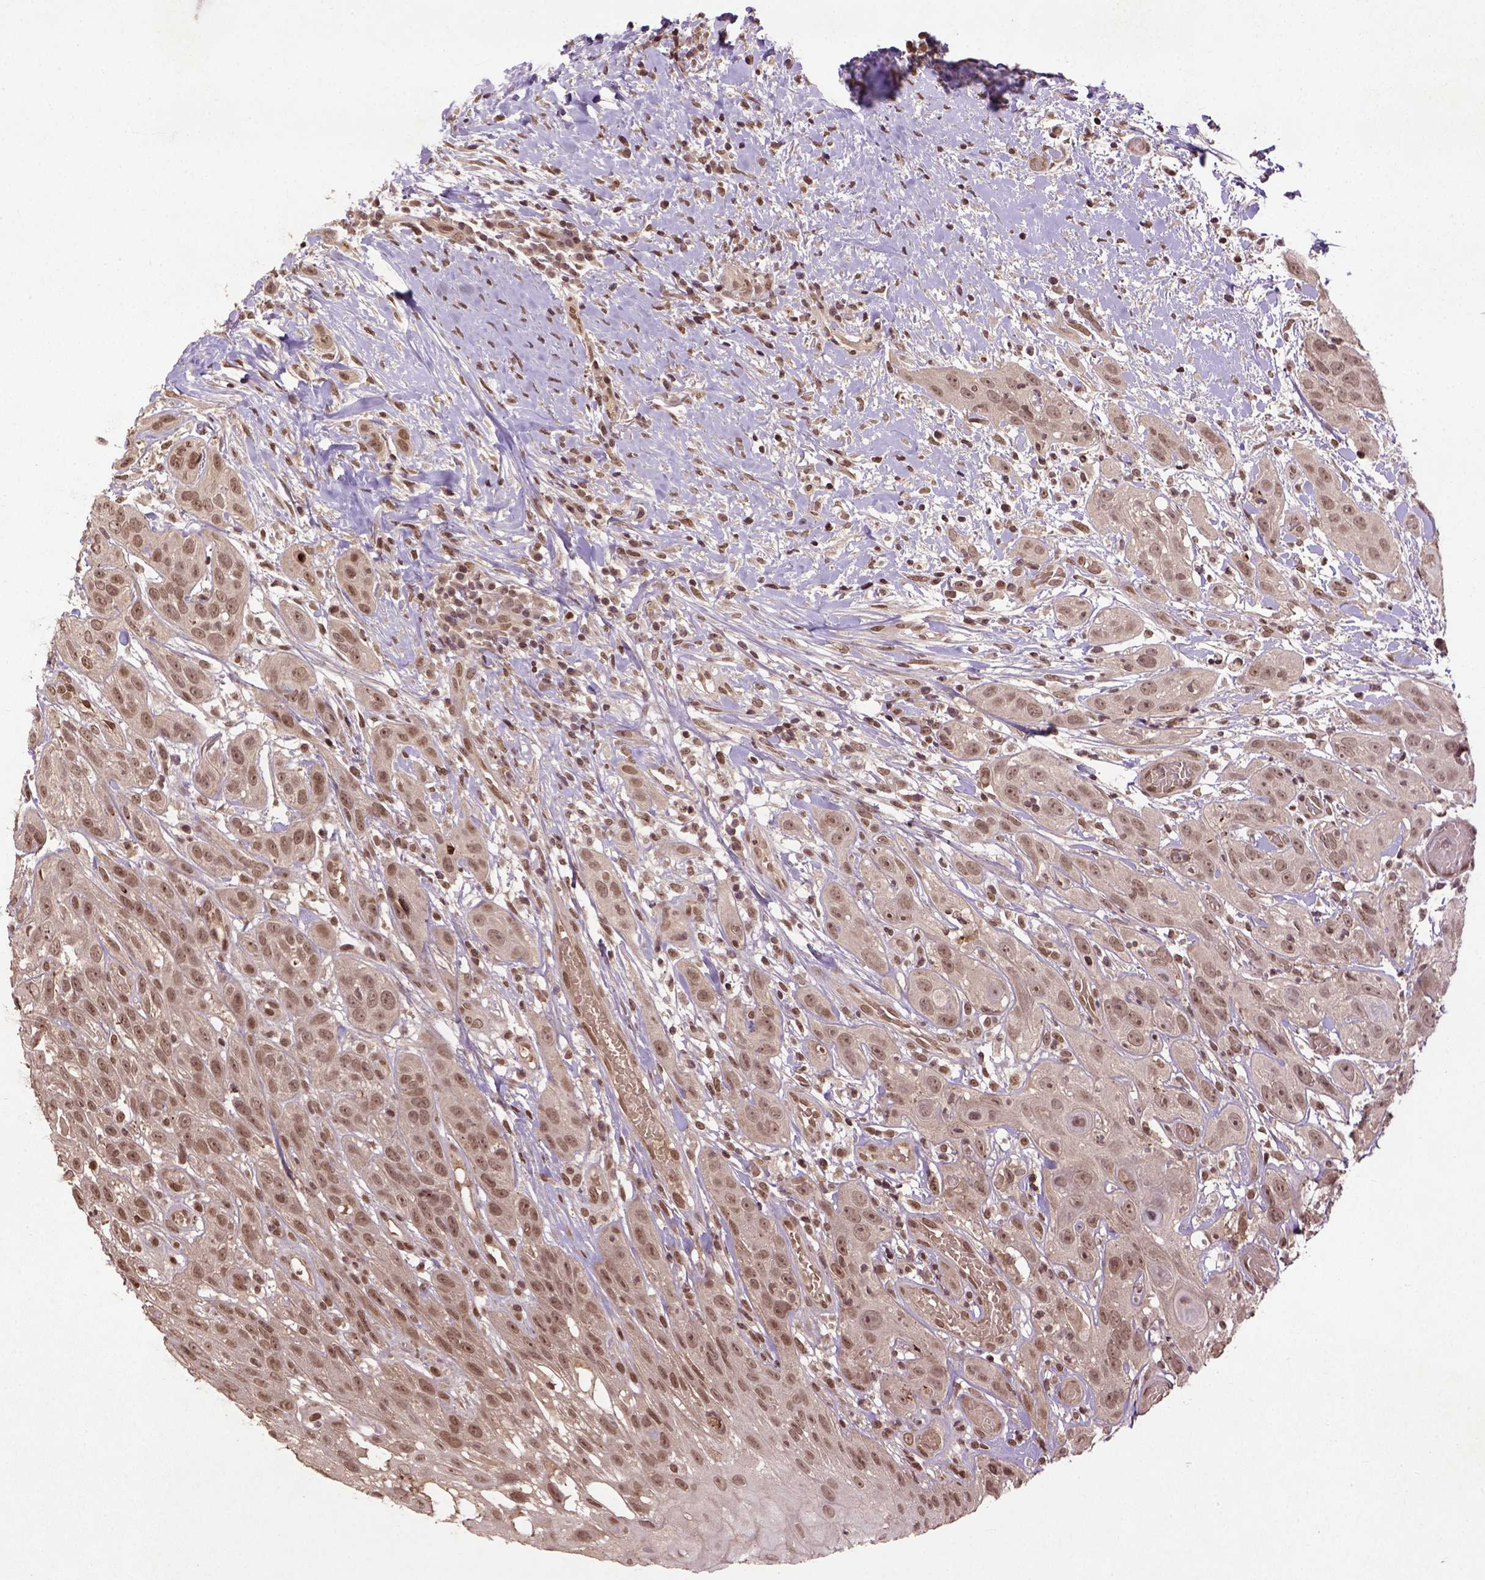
{"staining": {"intensity": "moderate", "quantity": ">75%", "location": "nuclear"}, "tissue": "head and neck cancer", "cell_type": "Tumor cells", "image_type": "cancer", "snomed": [{"axis": "morphology", "description": "Normal tissue, NOS"}, {"axis": "morphology", "description": "Squamous cell carcinoma, NOS"}, {"axis": "topography", "description": "Oral tissue"}, {"axis": "topography", "description": "Salivary gland"}, {"axis": "topography", "description": "Head-Neck"}], "caption": "Immunohistochemical staining of human head and neck squamous cell carcinoma shows moderate nuclear protein staining in approximately >75% of tumor cells.", "gene": "BANF1", "patient": {"sex": "female", "age": 62}}